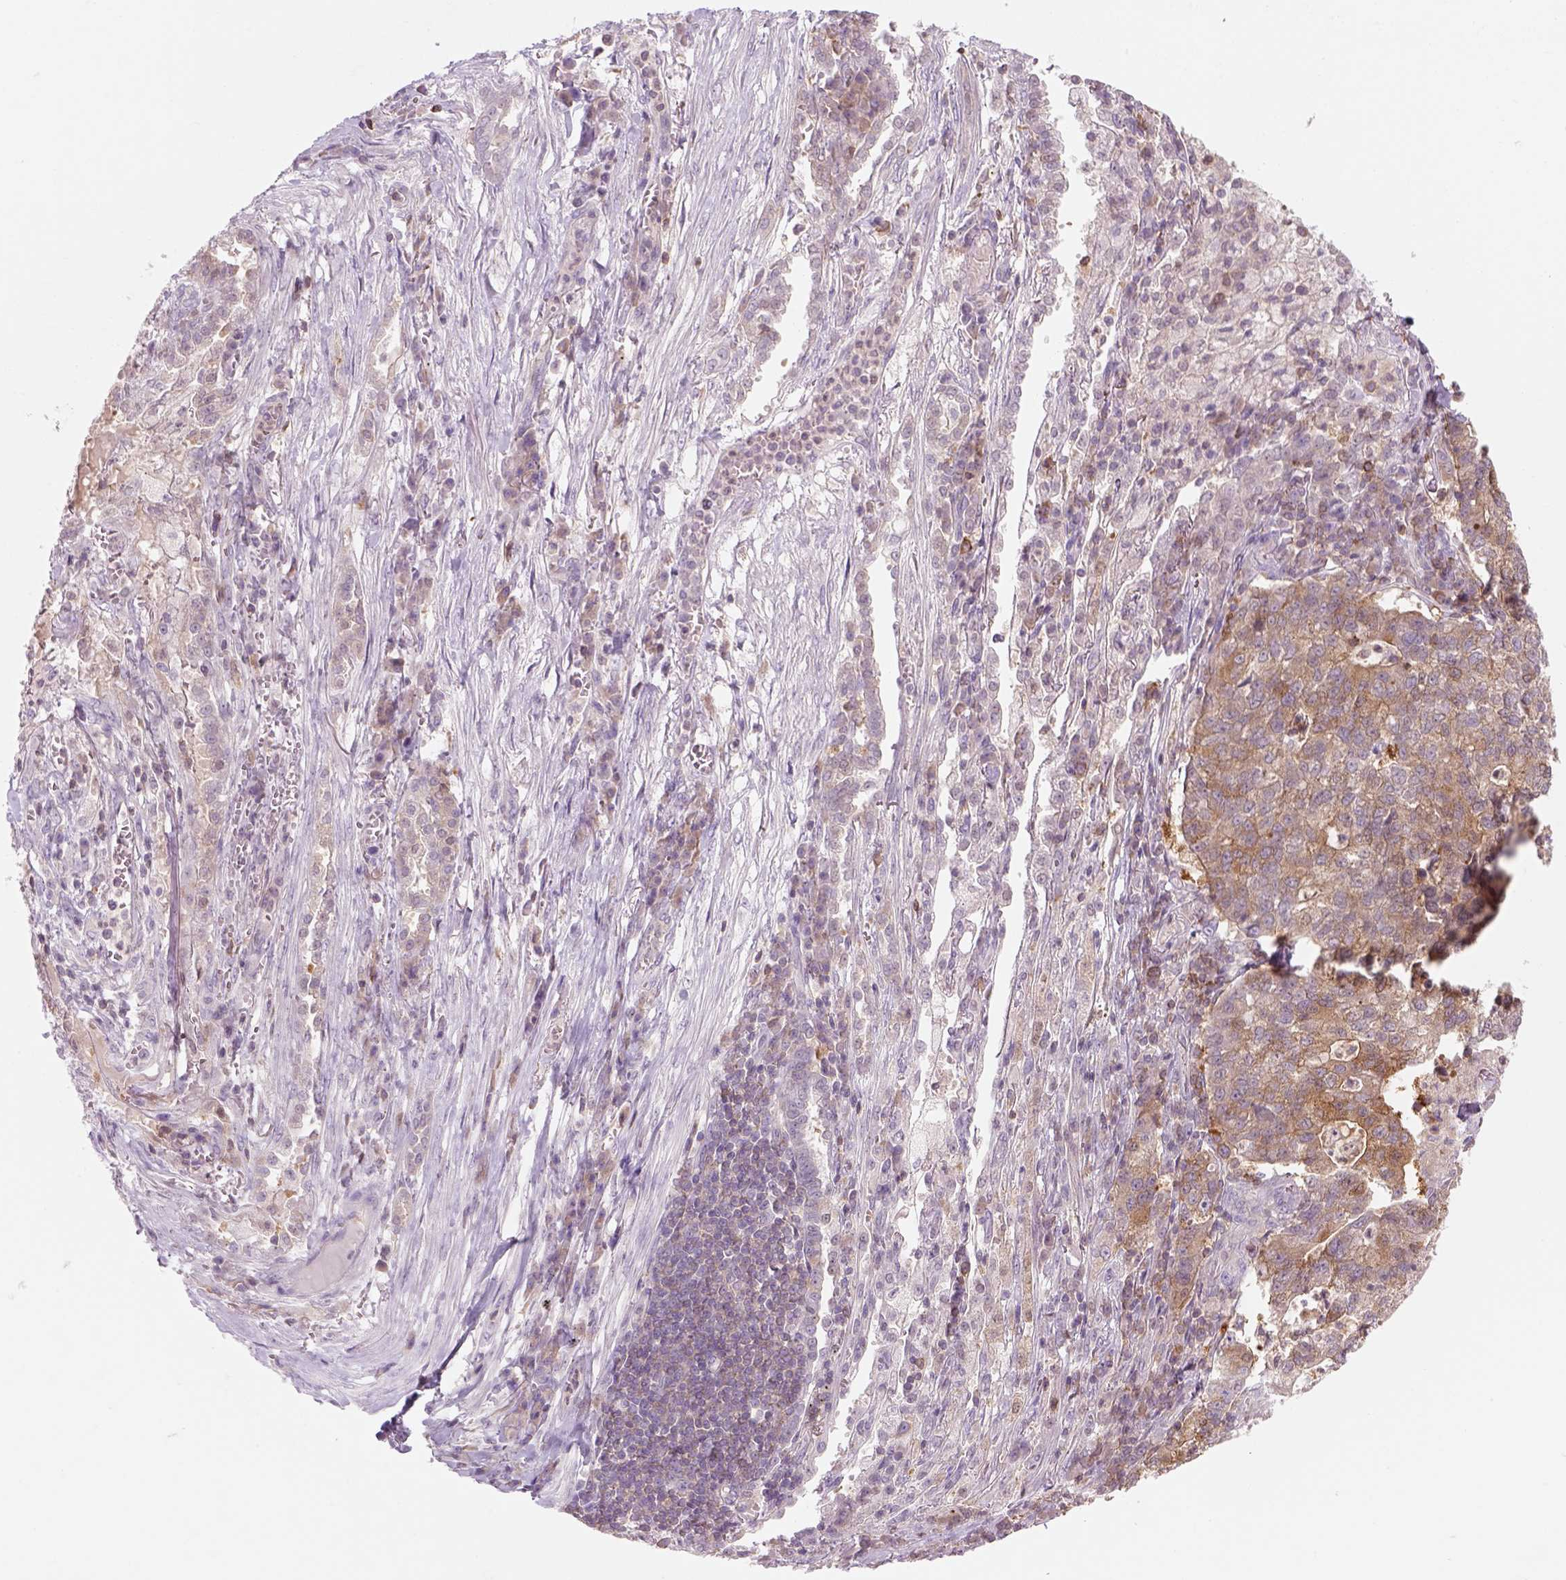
{"staining": {"intensity": "moderate", "quantity": ">75%", "location": "cytoplasmic/membranous"}, "tissue": "lung cancer", "cell_type": "Tumor cells", "image_type": "cancer", "snomed": [{"axis": "morphology", "description": "Adenocarcinoma, NOS"}, {"axis": "topography", "description": "Lung"}], "caption": "Immunohistochemical staining of lung cancer (adenocarcinoma) displays medium levels of moderate cytoplasmic/membranous protein positivity in about >75% of tumor cells.", "gene": "GOT1", "patient": {"sex": "male", "age": 57}}